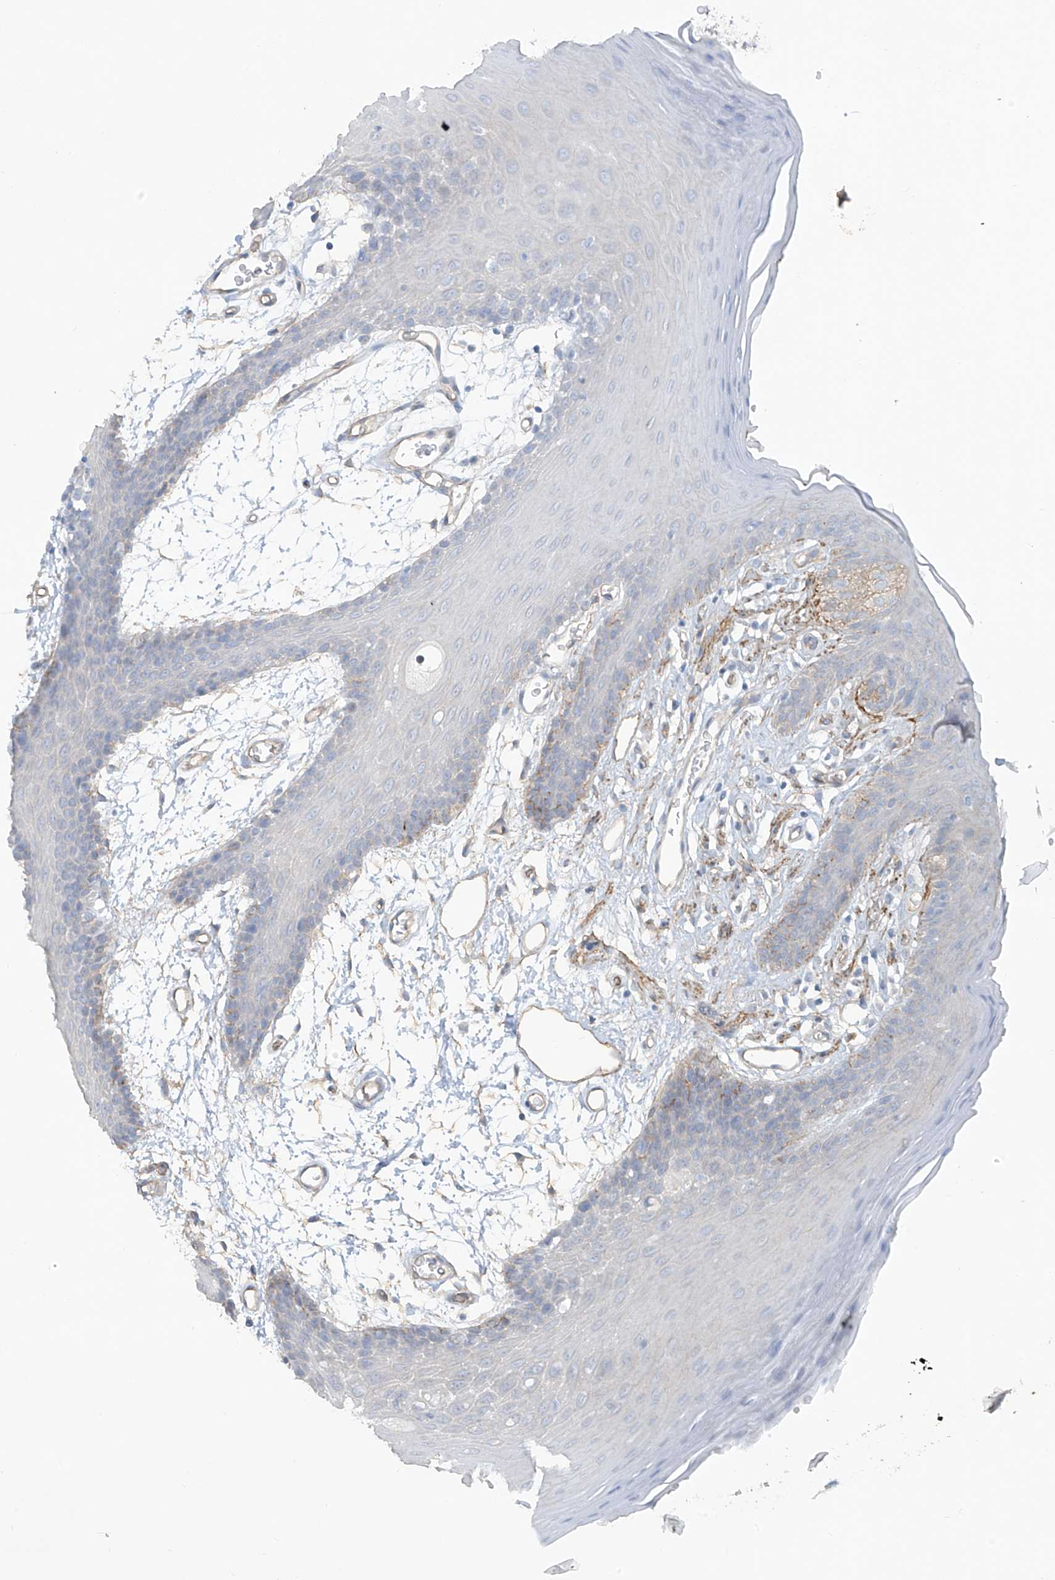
{"staining": {"intensity": "negative", "quantity": "none", "location": "none"}, "tissue": "oral mucosa", "cell_type": "Squamous epithelial cells", "image_type": "normal", "snomed": [{"axis": "morphology", "description": "Normal tissue, NOS"}, {"axis": "topography", "description": "Skeletal muscle"}, {"axis": "topography", "description": "Oral tissue"}, {"axis": "topography", "description": "Salivary gland"}, {"axis": "topography", "description": "Peripheral nerve tissue"}], "caption": "IHC of normal oral mucosa shows no staining in squamous epithelial cells.", "gene": "TUBE1", "patient": {"sex": "male", "age": 54}}